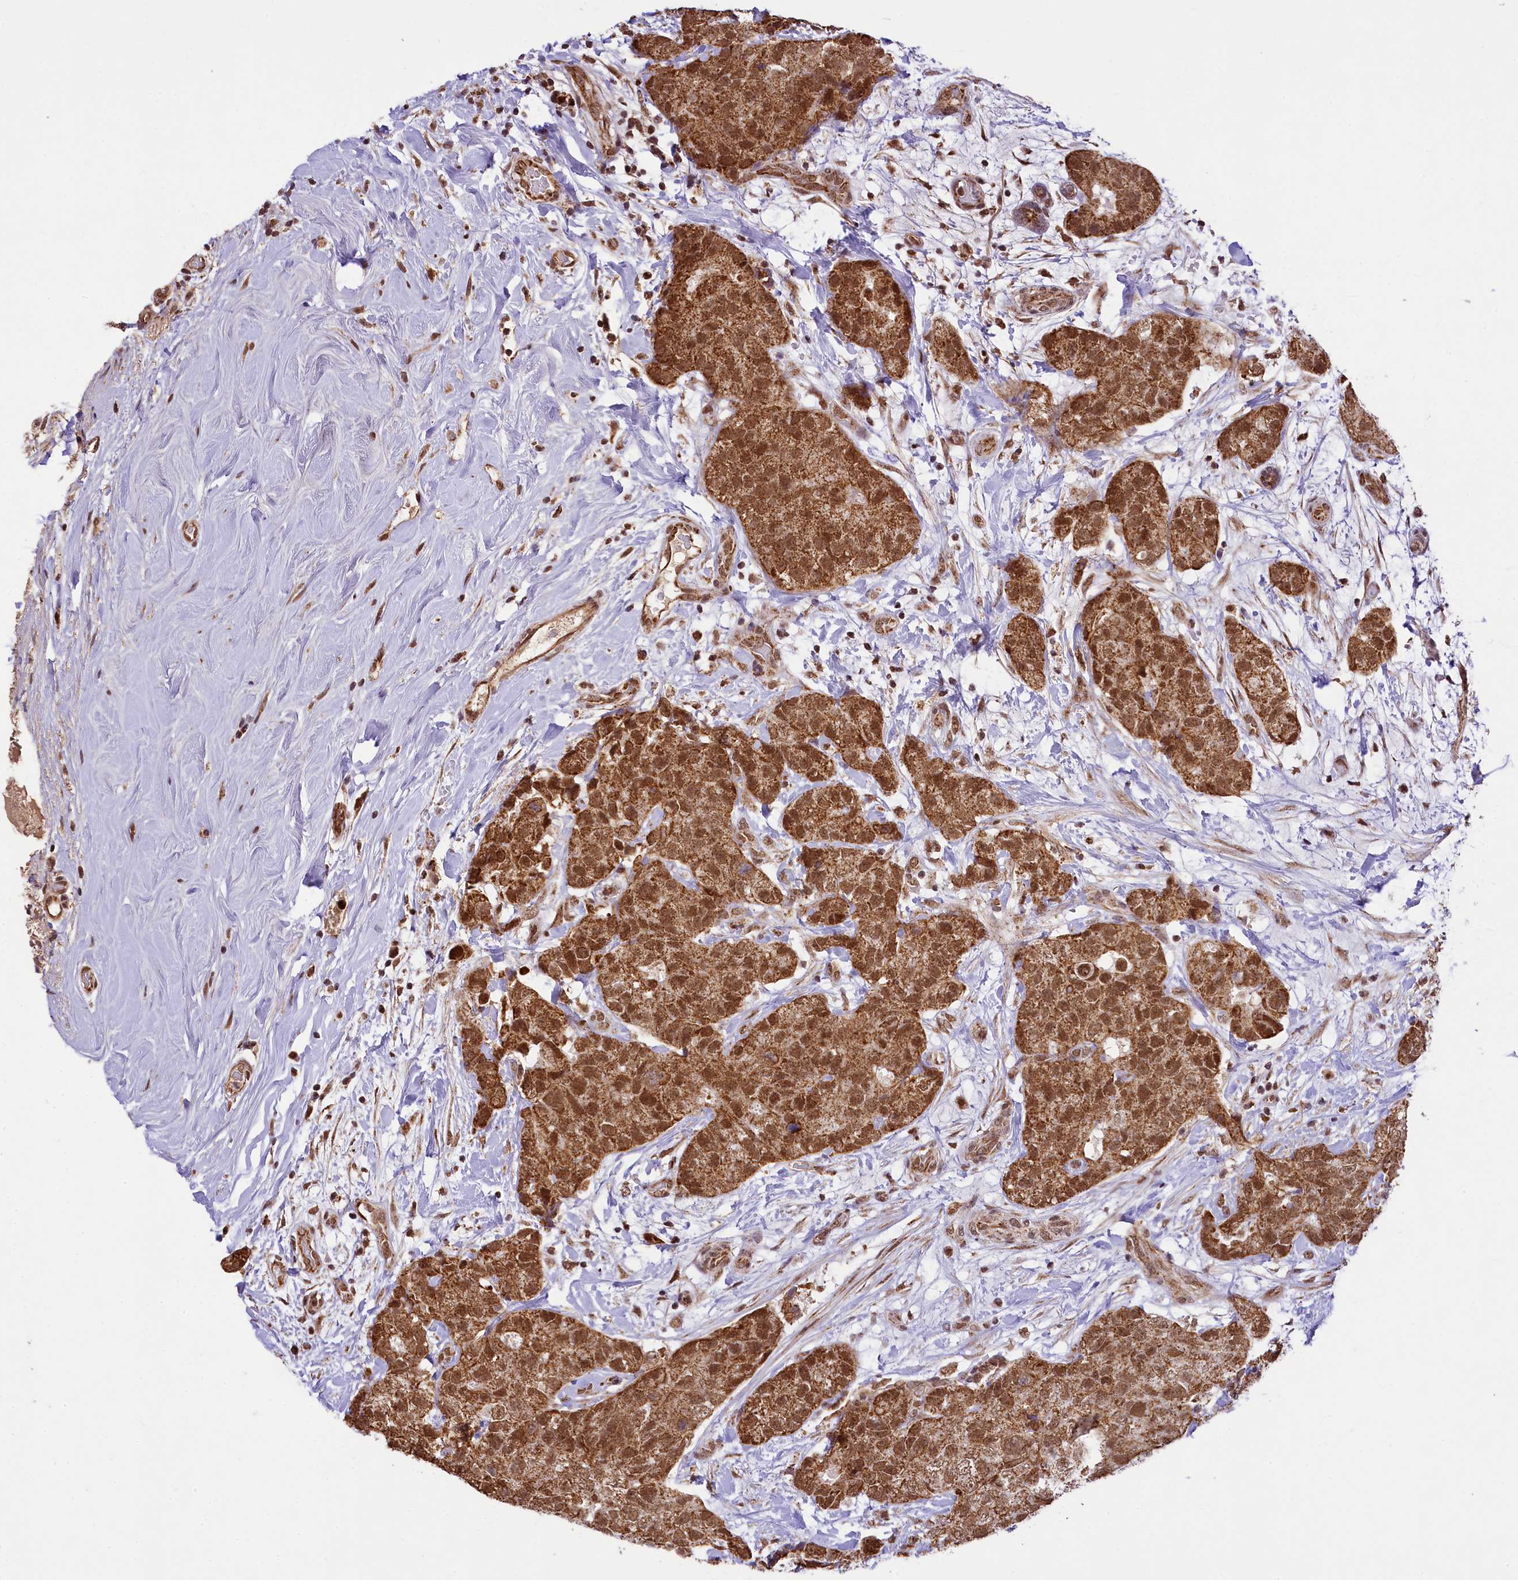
{"staining": {"intensity": "strong", "quantity": ">75%", "location": "cytoplasmic/membranous,nuclear"}, "tissue": "breast cancer", "cell_type": "Tumor cells", "image_type": "cancer", "snomed": [{"axis": "morphology", "description": "Duct carcinoma"}, {"axis": "topography", "description": "Breast"}], "caption": "The micrograph shows immunohistochemical staining of breast intraductal carcinoma. There is strong cytoplasmic/membranous and nuclear expression is identified in approximately >75% of tumor cells.", "gene": "PAF1", "patient": {"sex": "female", "age": 62}}